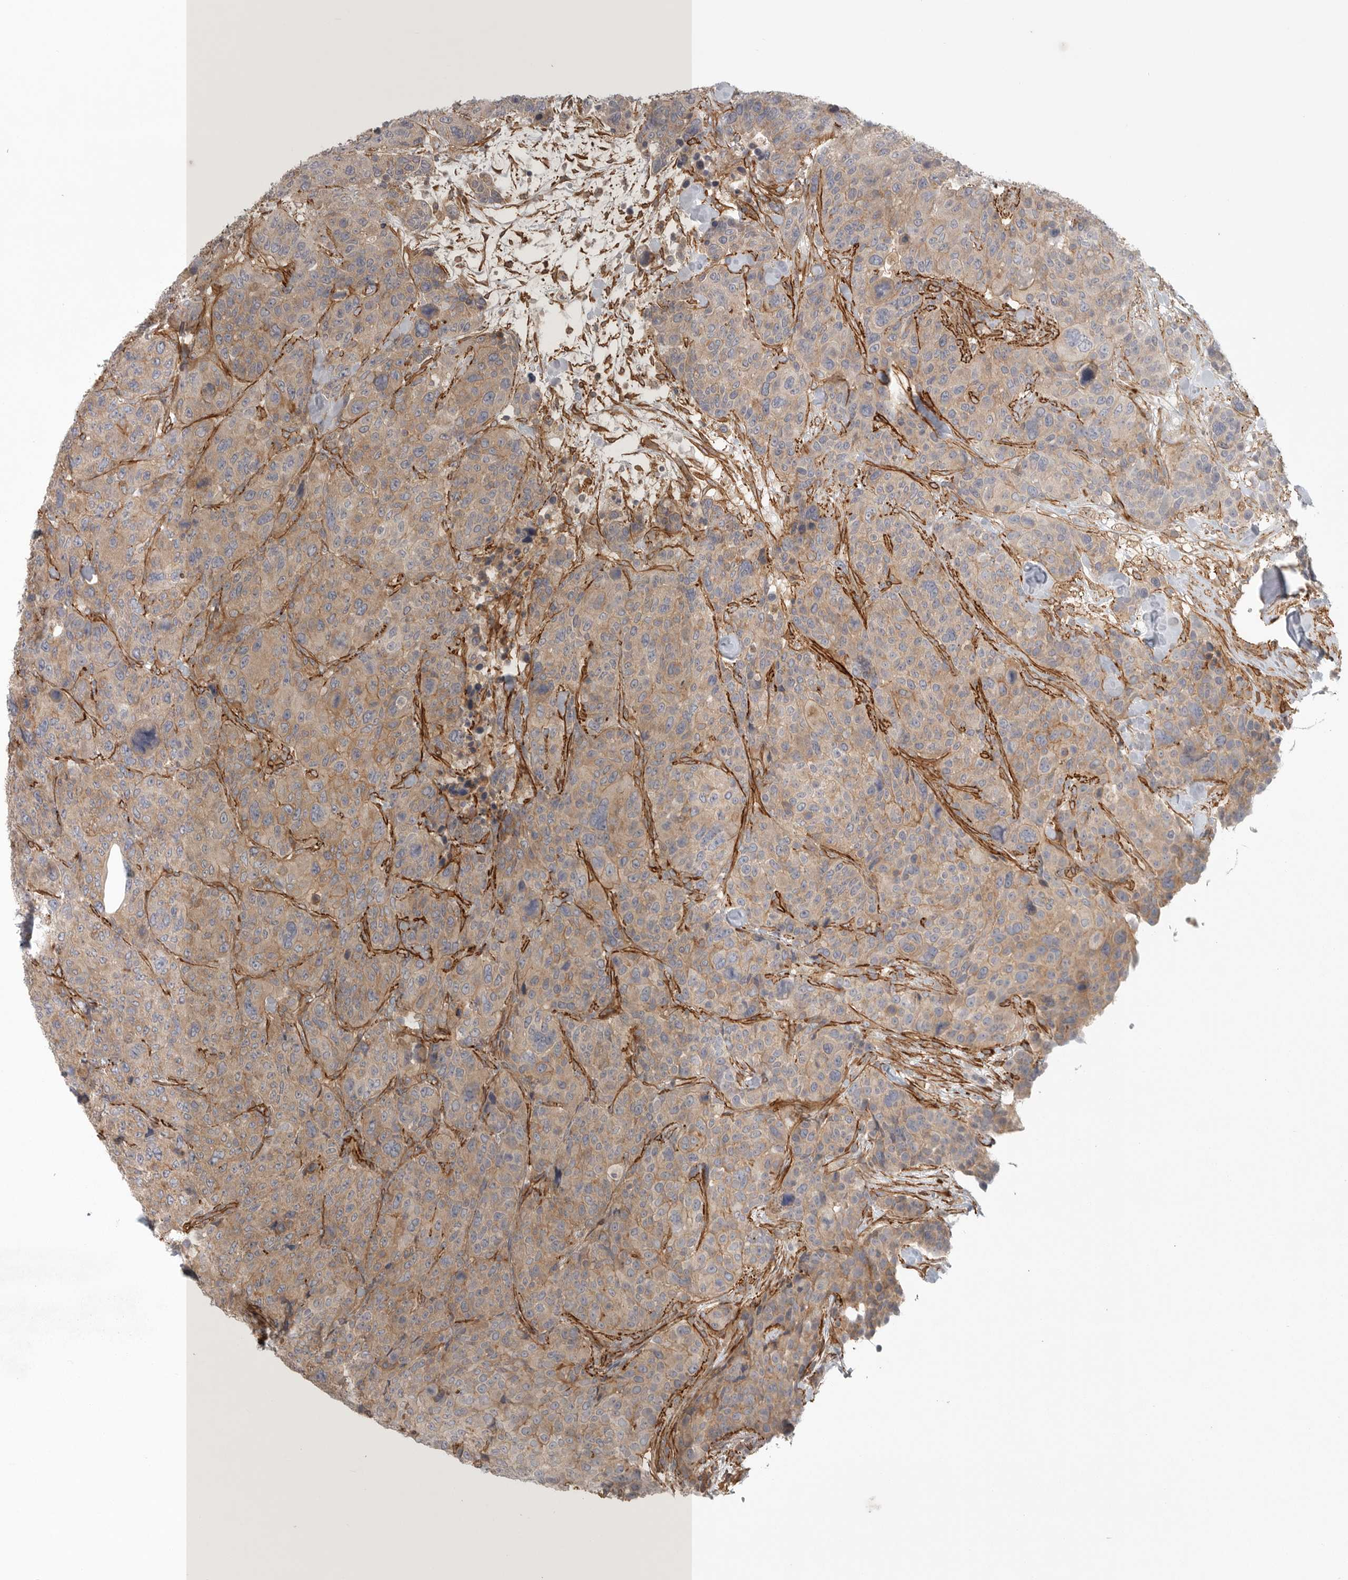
{"staining": {"intensity": "weak", "quantity": ">75%", "location": "cytoplasmic/membranous"}, "tissue": "breast cancer", "cell_type": "Tumor cells", "image_type": "cancer", "snomed": [{"axis": "morphology", "description": "Duct carcinoma"}, {"axis": "topography", "description": "Breast"}], "caption": "The photomicrograph demonstrates a brown stain indicating the presence of a protein in the cytoplasmic/membranous of tumor cells in invasive ductal carcinoma (breast).", "gene": "LONRF1", "patient": {"sex": "female", "age": 37}}